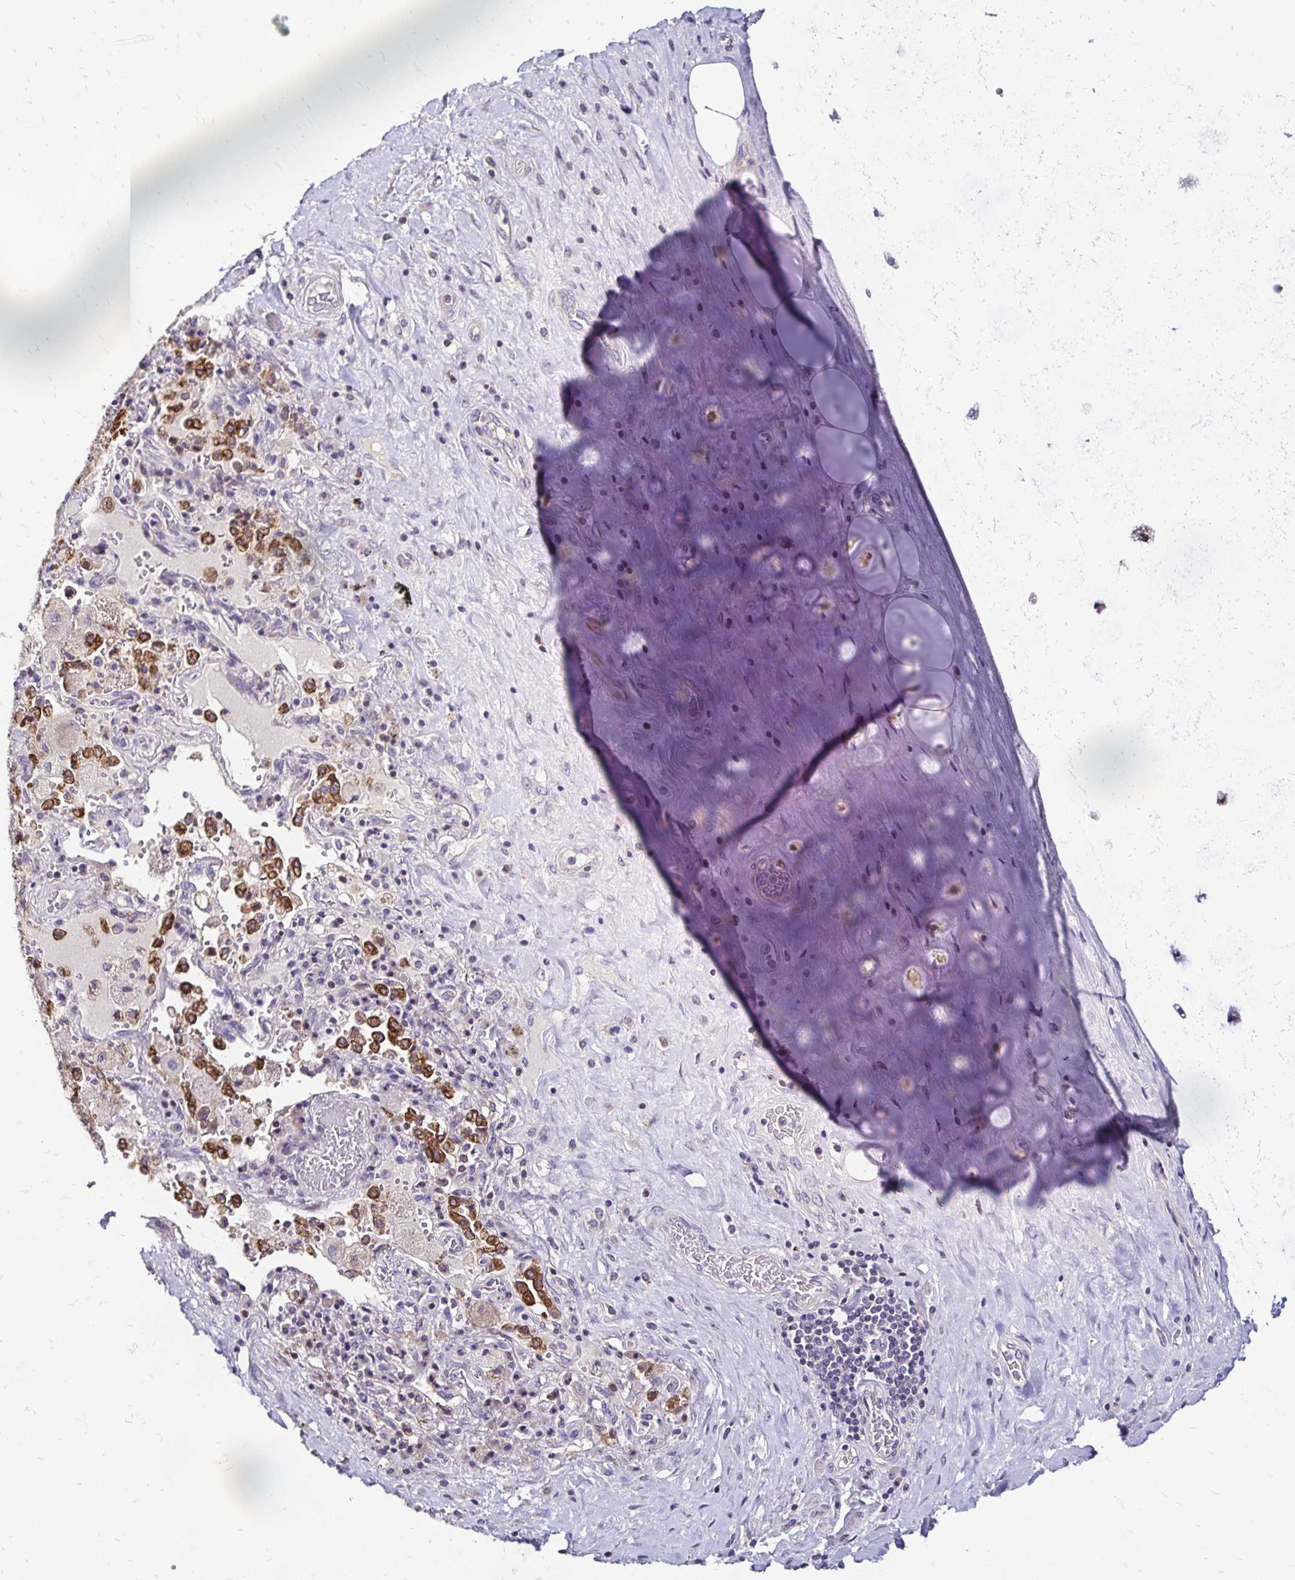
{"staining": {"intensity": "negative", "quantity": "none", "location": "none"}, "tissue": "adipose tissue", "cell_type": "Adipocytes", "image_type": "normal", "snomed": [{"axis": "morphology", "description": "Normal tissue, NOS"}, {"axis": "topography", "description": "Cartilage tissue"}, {"axis": "topography", "description": "Bronchus"}], "caption": "A high-resolution micrograph shows immunohistochemistry staining of benign adipose tissue, which reveals no significant staining in adipocytes. The staining is performed using DAB brown chromogen with nuclei counter-stained in using hematoxylin.", "gene": "DTNB", "patient": {"sex": "male", "age": 64}}